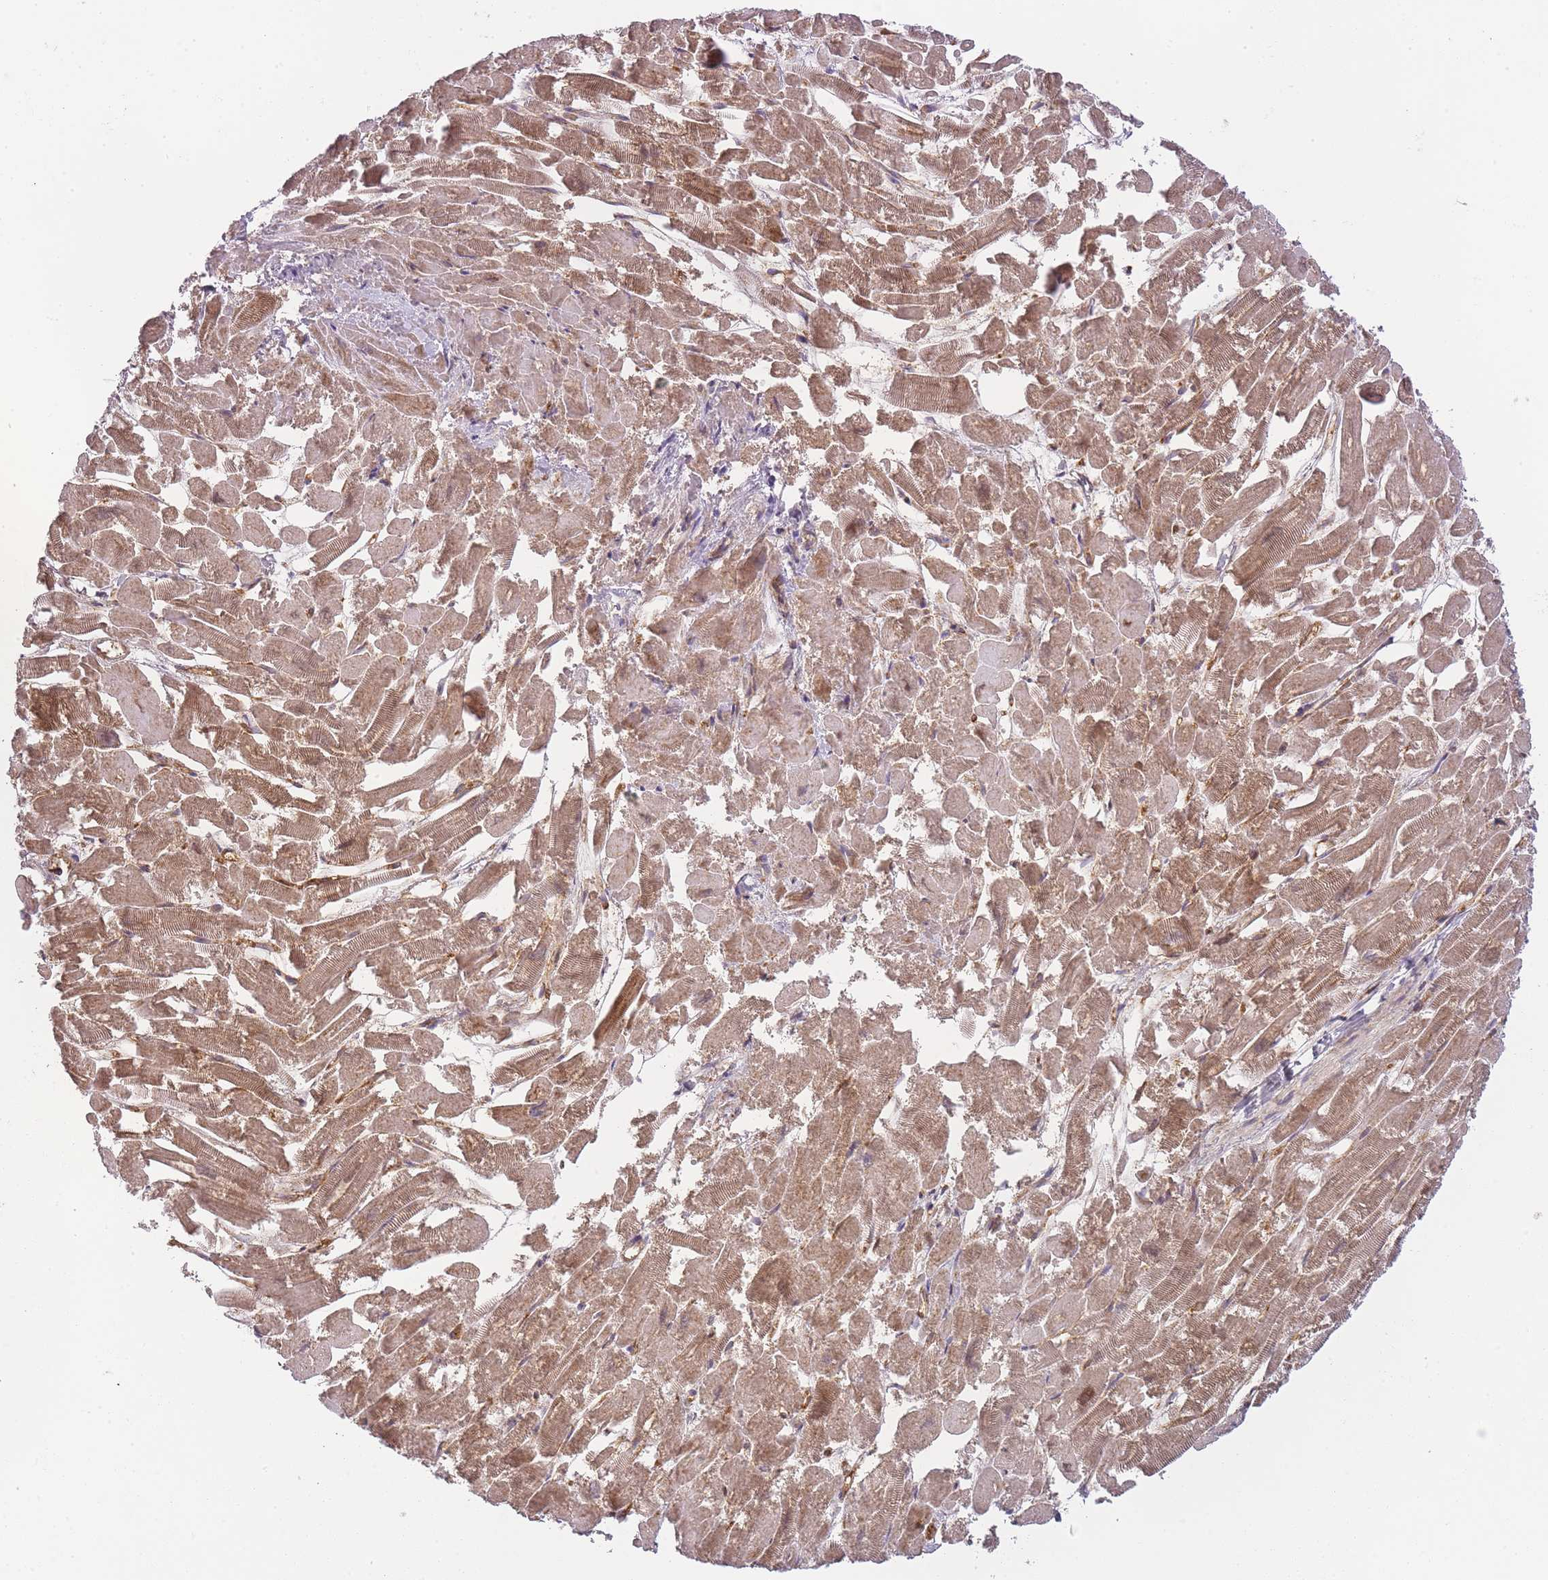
{"staining": {"intensity": "moderate", "quantity": ">75%", "location": "cytoplasmic/membranous"}, "tissue": "heart muscle", "cell_type": "Cardiomyocytes", "image_type": "normal", "snomed": [{"axis": "morphology", "description": "Normal tissue, NOS"}, {"axis": "topography", "description": "Heart"}], "caption": "Immunohistochemistry staining of unremarkable heart muscle, which displays medium levels of moderate cytoplasmic/membranous expression in about >75% of cardiomyocytes indicating moderate cytoplasmic/membranous protein expression. The staining was performed using DAB (brown) for protein detection and nuclei were counterstained in hematoxylin (blue).", "gene": "MSN", "patient": {"sex": "male", "age": 54}}